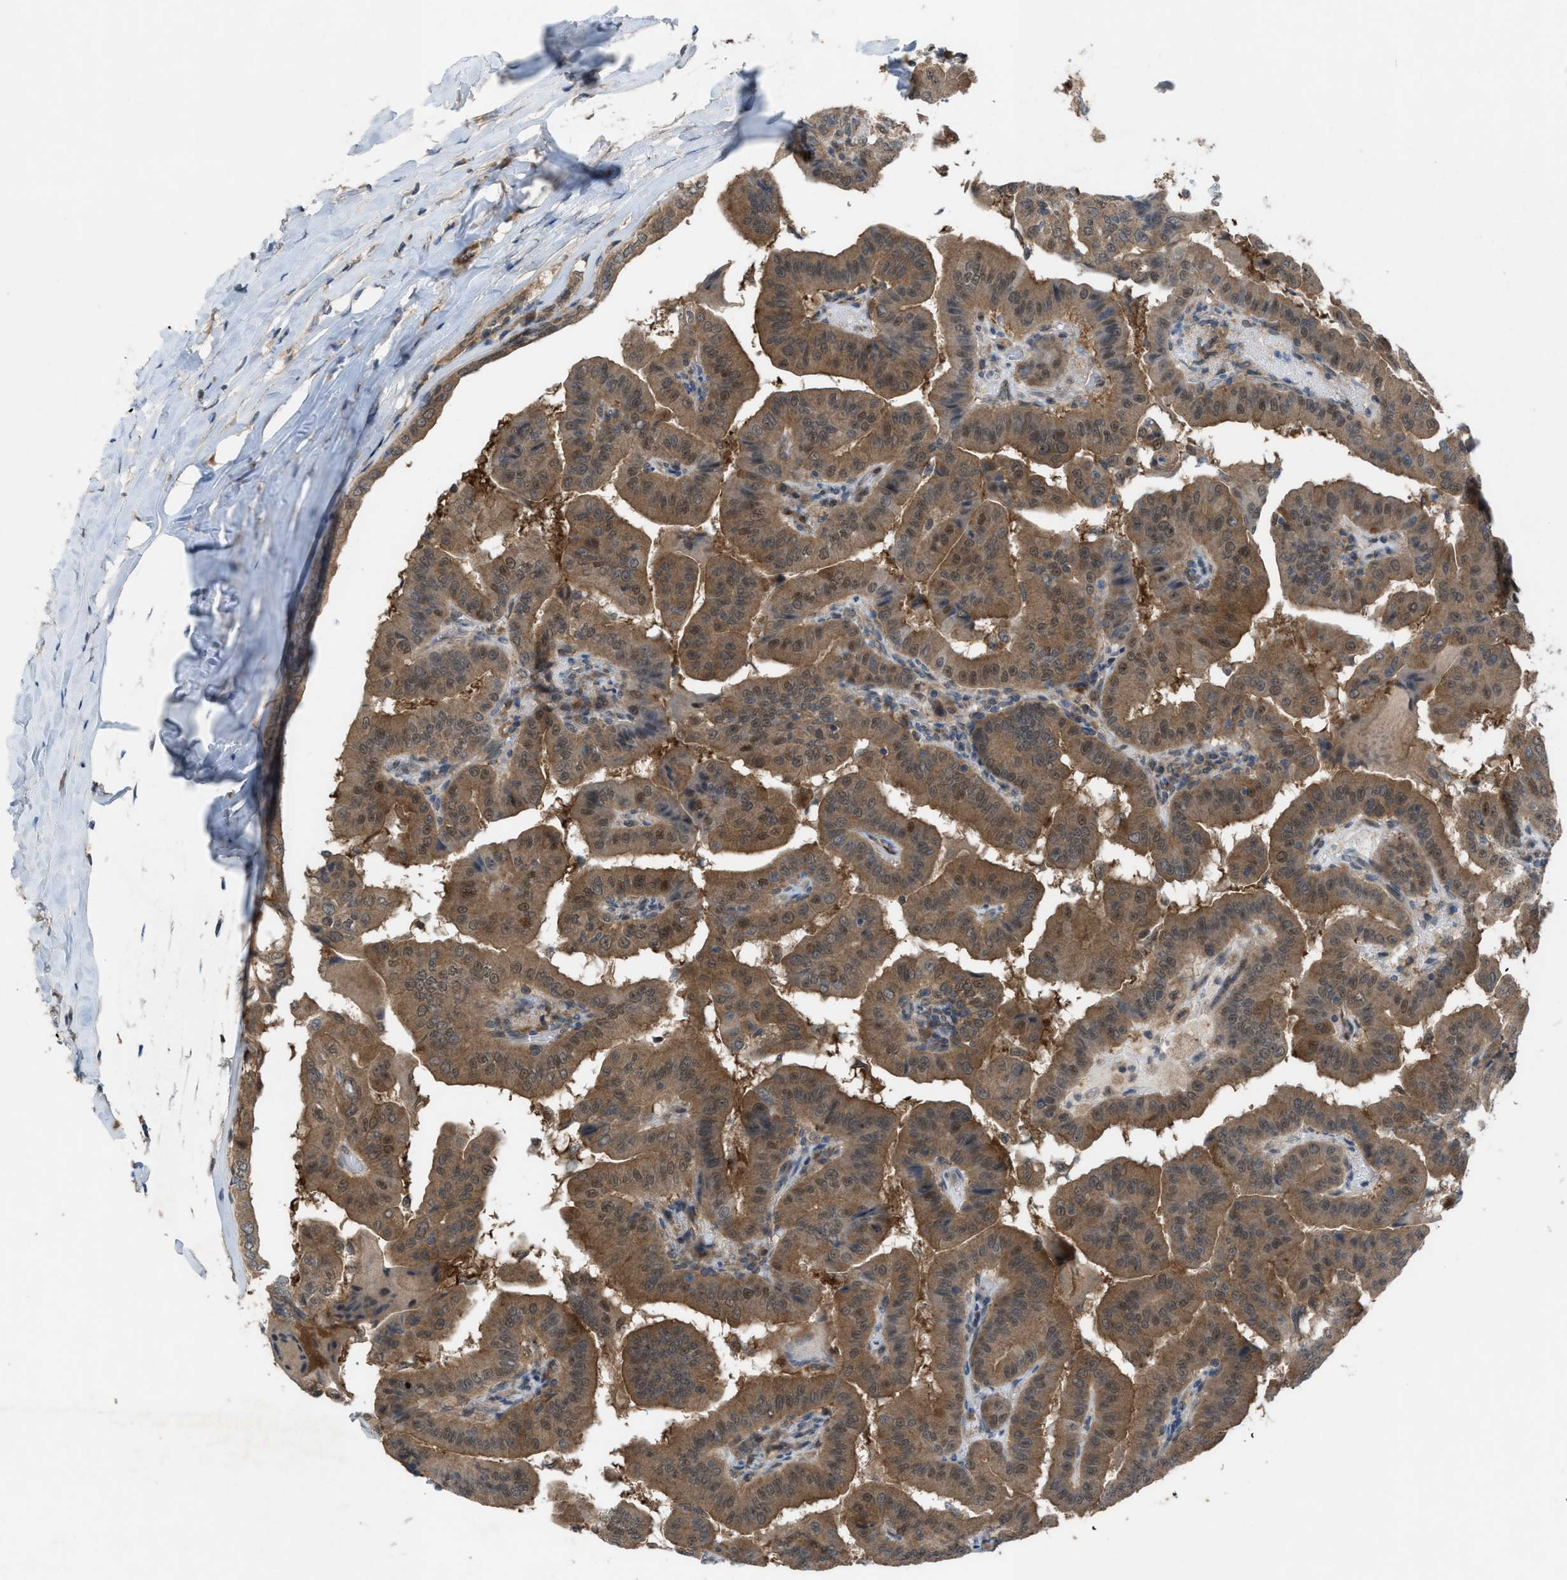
{"staining": {"intensity": "moderate", "quantity": ">75%", "location": "cytoplasmic/membranous"}, "tissue": "thyroid cancer", "cell_type": "Tumor cells", "image_type": "cancer", "snomed": [{"axis": "morphology", "description": "Papillary adenocarcinoma, NOS"}, {"axis": "topography", "description": "Thyroid gland"}], "caption": "Thyroid cancer (papillary adenocarcinoma) stained with a brown dye shows moderate cytoplasmic/membranous positive positivity in approximately >75% of tumor cells.", "gene": "PLAA", "patient": {"sex": "male", "age": 33}}